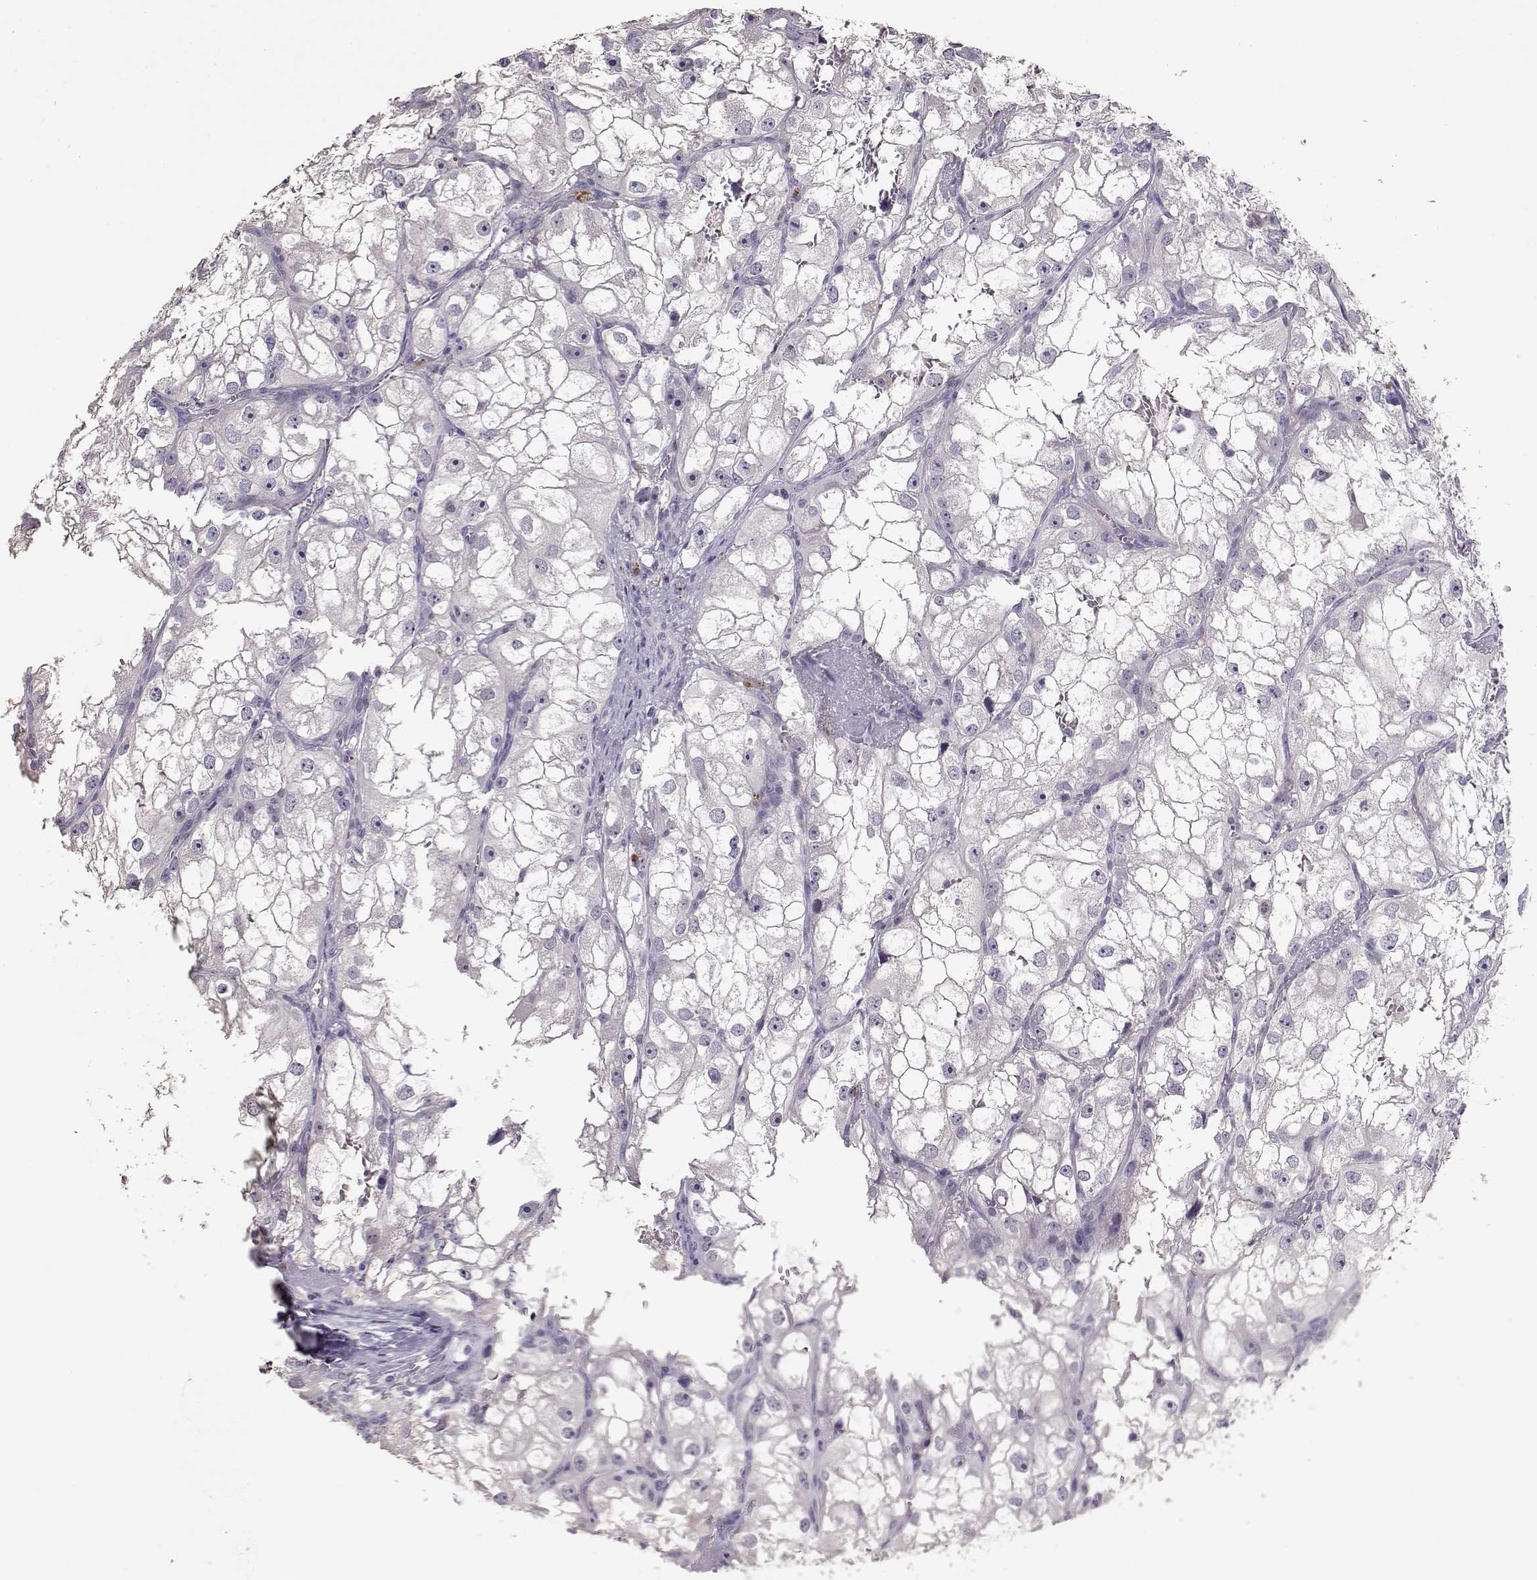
{"staining": {"intensity": "negative", "quantity": "none", "location": "none"}, "tissue": "renal cancer", "cell_type": "Tumor cells", "image_type": "cancer", "snomed": [{"axis": "morphology", "description": "Adenocarcinoma, NOS"}, {"axis": "topography", "description": "Kidney"}], "caption": "The image exhibits no staining of tumor cells in renal cancer. (Immunohistochemistry (ihc), brightfield microscopy, high magnification).", "gene": "TACR1", "patient": {"sex": "male", "age": 59}}